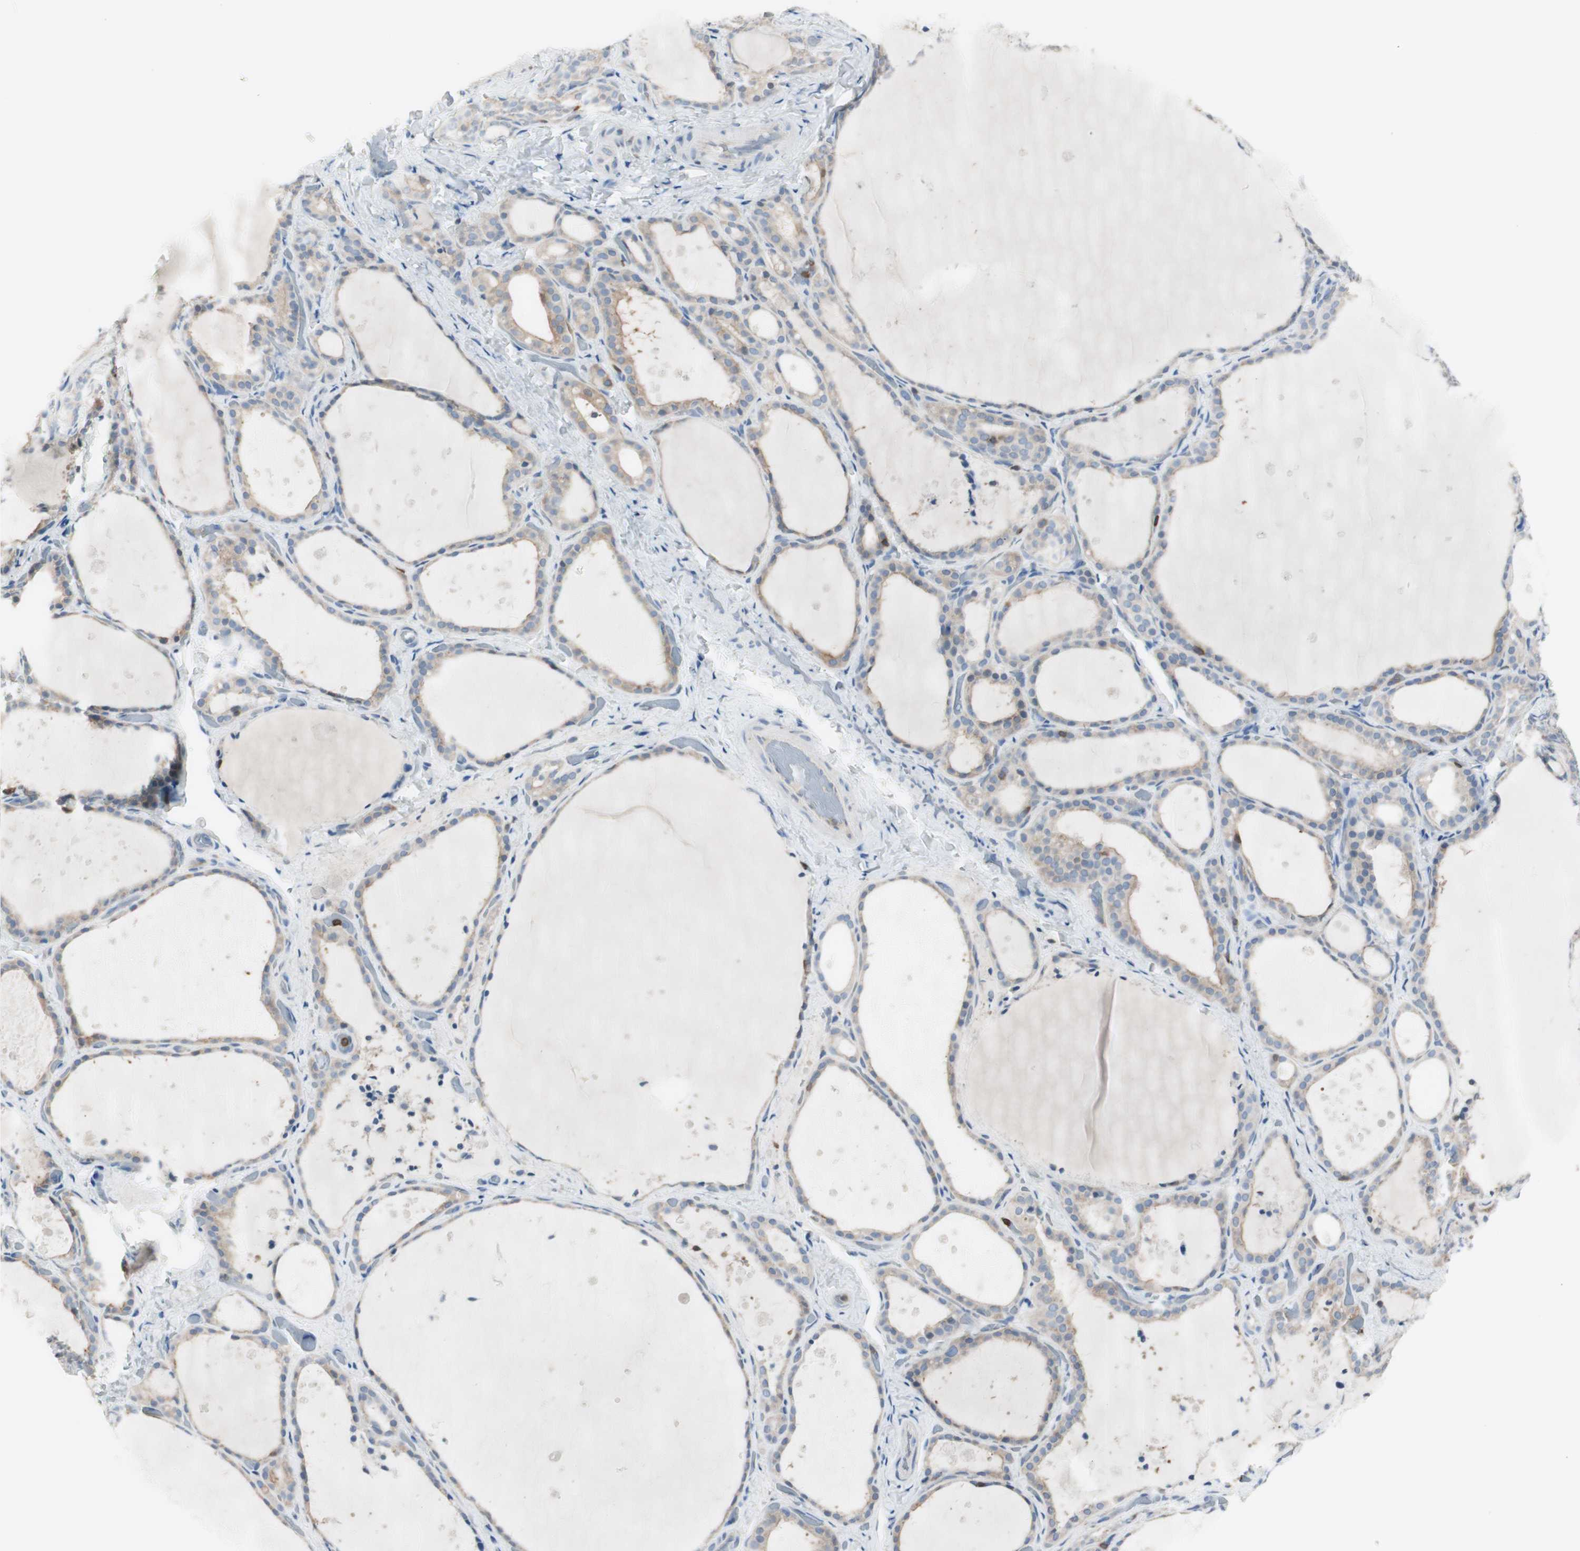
{"staining": {"intensity": "weak", "quantity": "25%-75%", "location": "cytoplasmic/membranous"}, "tissue": "thyroid gland", "cell_type": "Glandular cells", "image_type": "normal", "snomed": [{"axis": "morphology", "description": "Normal tissue, NOS"}, {"axis": "topography", "description": "Thyroid gland"}], "caption": "Thyroid gland stained with immunohistochemistry exhibits weak cytoplasmic/membranous staining in about 25%-75% of glandular cells.", "gene": "SLC9A3R1", "patient": {"sex": "female", "age": 44}}